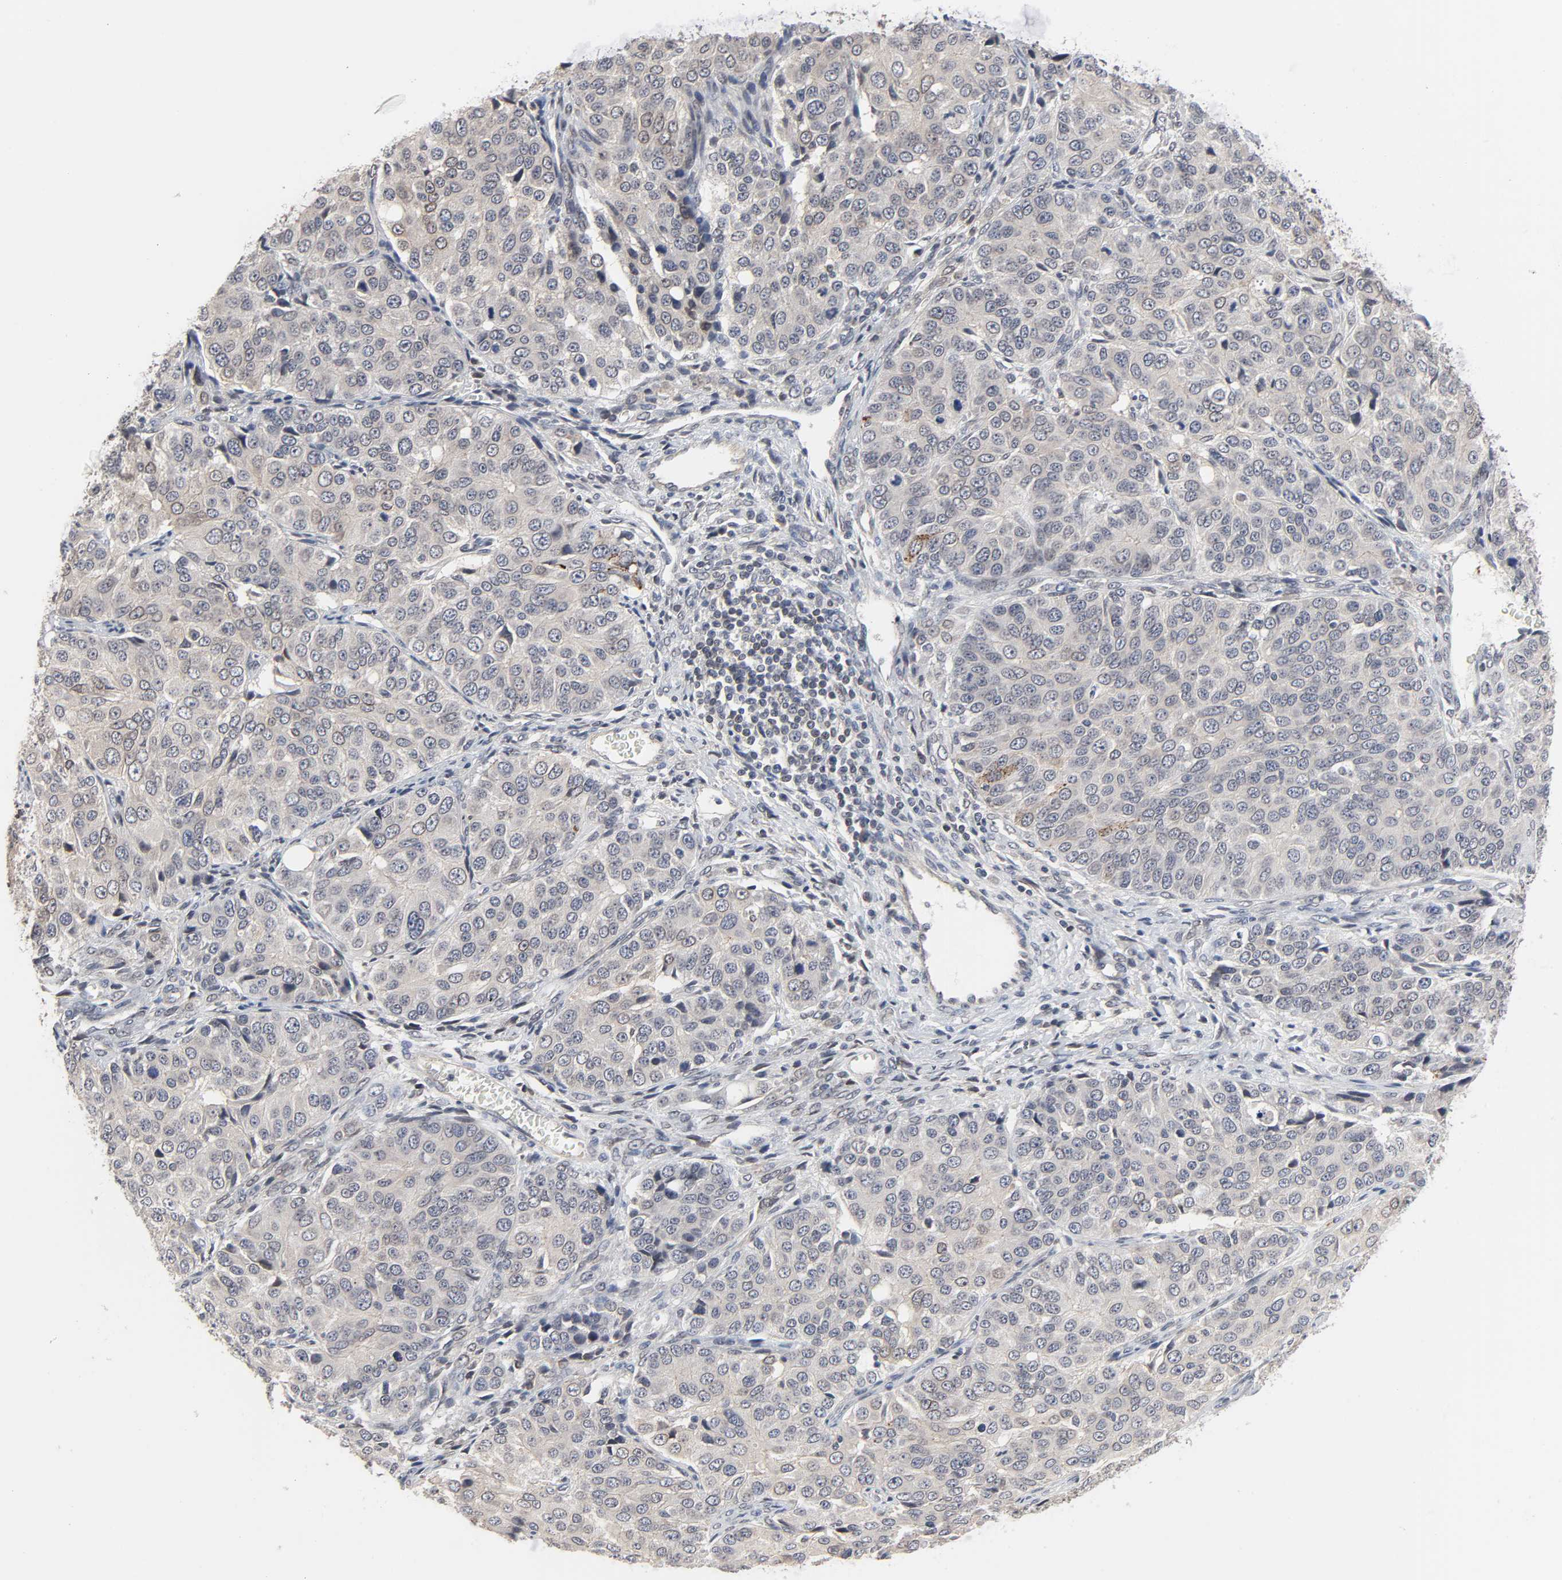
{"staining": {"intensity": "weak", "quantity": "25%-75%", "location": "cytoplasmic/membranous"}, "tissue": "ovarian cancer", "cell_type": "Tumor cells", "image_type": "cancer", "snomed": [{"axis": "morphology", "description": "Carcinoma, endometroid"}, {"axis": "topography", "description": "Ovary"}], "caption": "A brown stain highlights weak cytoplasmic/membranous positivity of a protein in endometroid carcinoma (ovarian) tumor cells.", "gene": "CCDC175", "patient": {"sex": "female", "age": 51}}